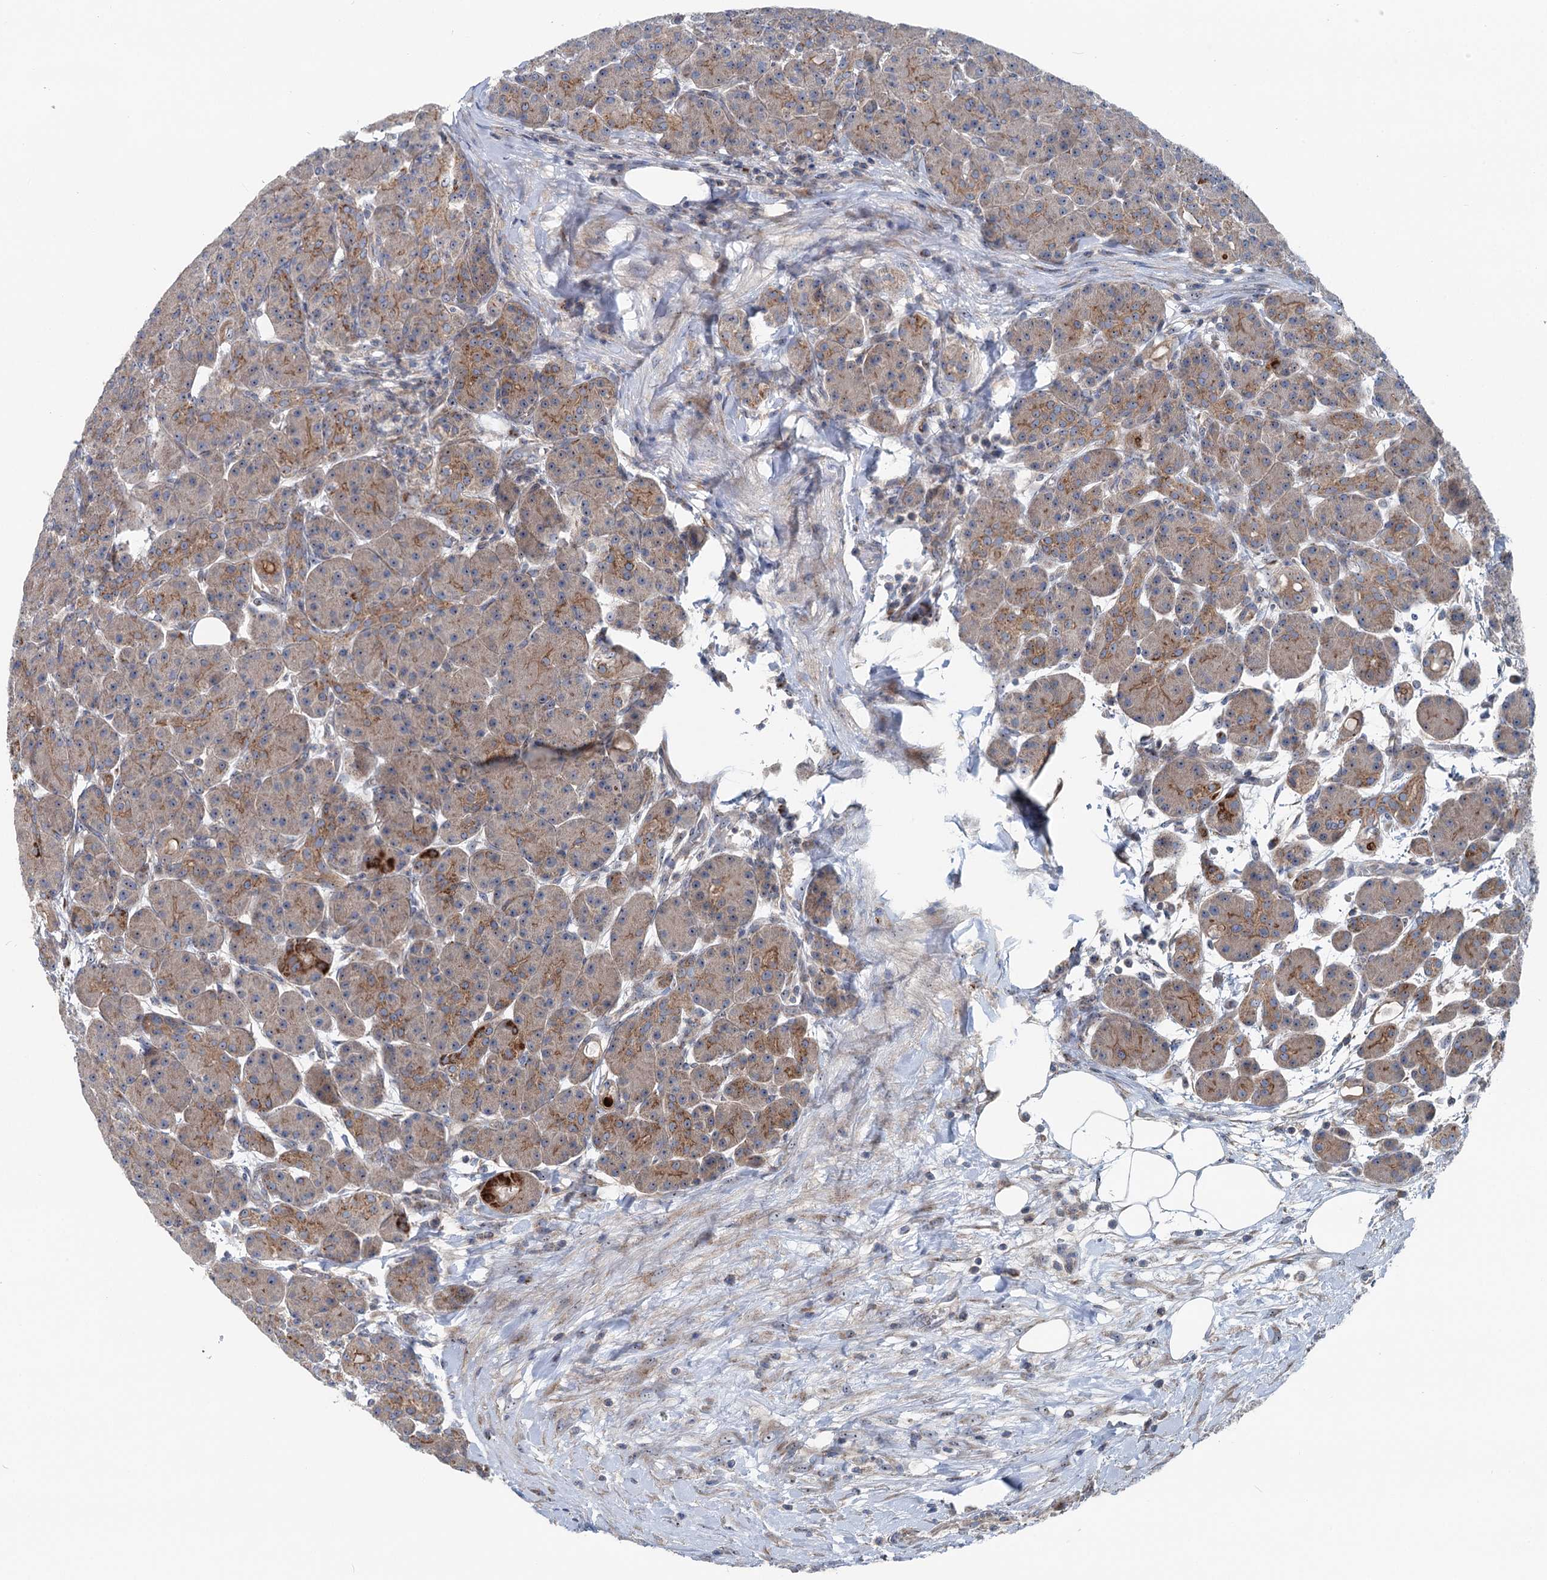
{"staining": {"intensity": "moderate", "quantity": "25%-75%", "location": "cytoplasmic/membranous"}, "tissue": "pancreas", "cell_type": "Exocrine glandular cells", "image_type": "normal", "snomed": [{"axis": "morphology", "description": "Normal tissue, NOS"}, {"axis": "topography", "description": "Pancreas"}], "caption": "Moderate cytoplasmic/membranous expression for a protein is present in about 25%-75% of exocrine glandular cells of normal pancreas using immunohistochemistry (IHC).", "gene": "MARK2", "patient": {"sex": "male", "age": 63}}